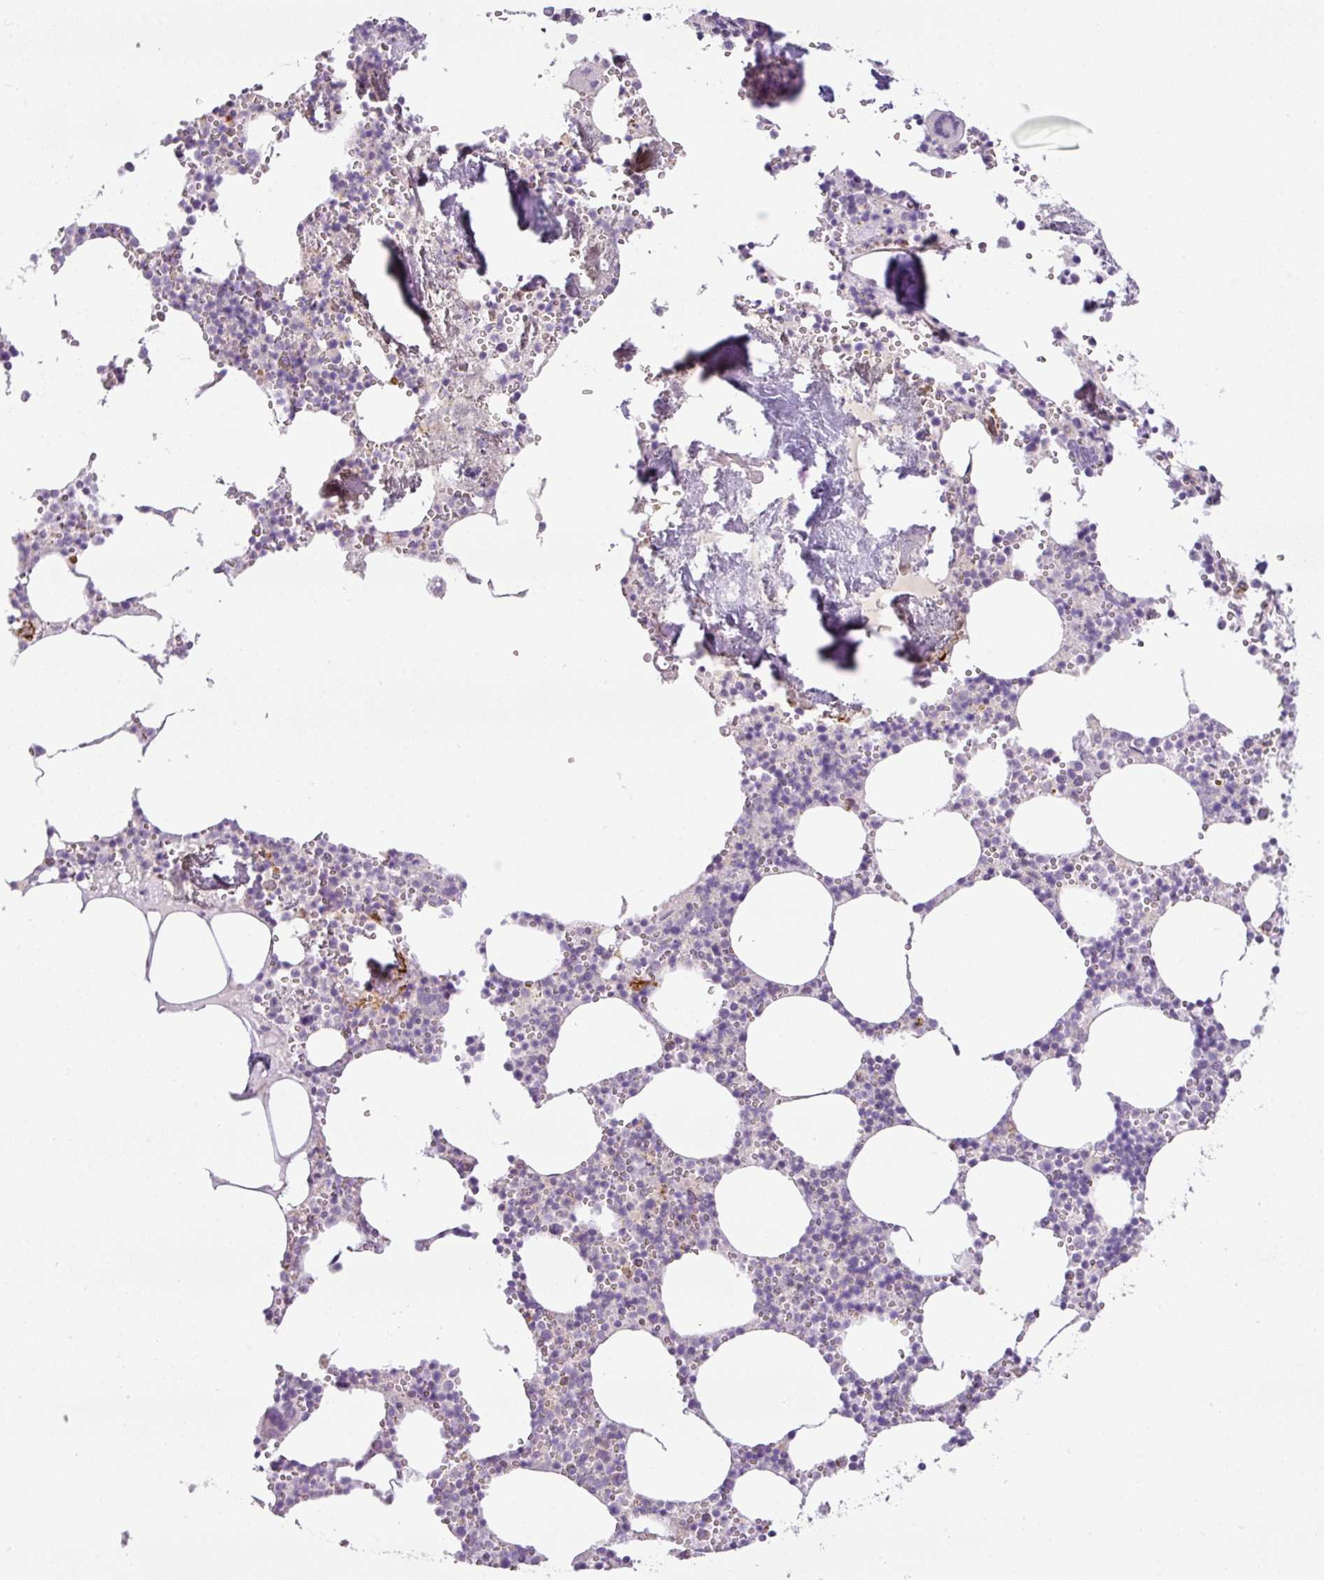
{"staining": {"intensity": "negative", "quantity": "none", "location": "none"}, "tissue": "bone marrow", "cell_type": "Hematopoietic cells", "image_type": "normal", "snomed": [{"axis": "morphology", "description": "Normal tissue, NOS"}, {"axis": "topography", "description": "Bone marrow"}], "caption": "Immunohistochemical staining of normal bone marrow exhibits no significant positivity in hematopoietic cells.", "gene": "NDUFB2", "patient": {"sex": "male", "age": 54}}